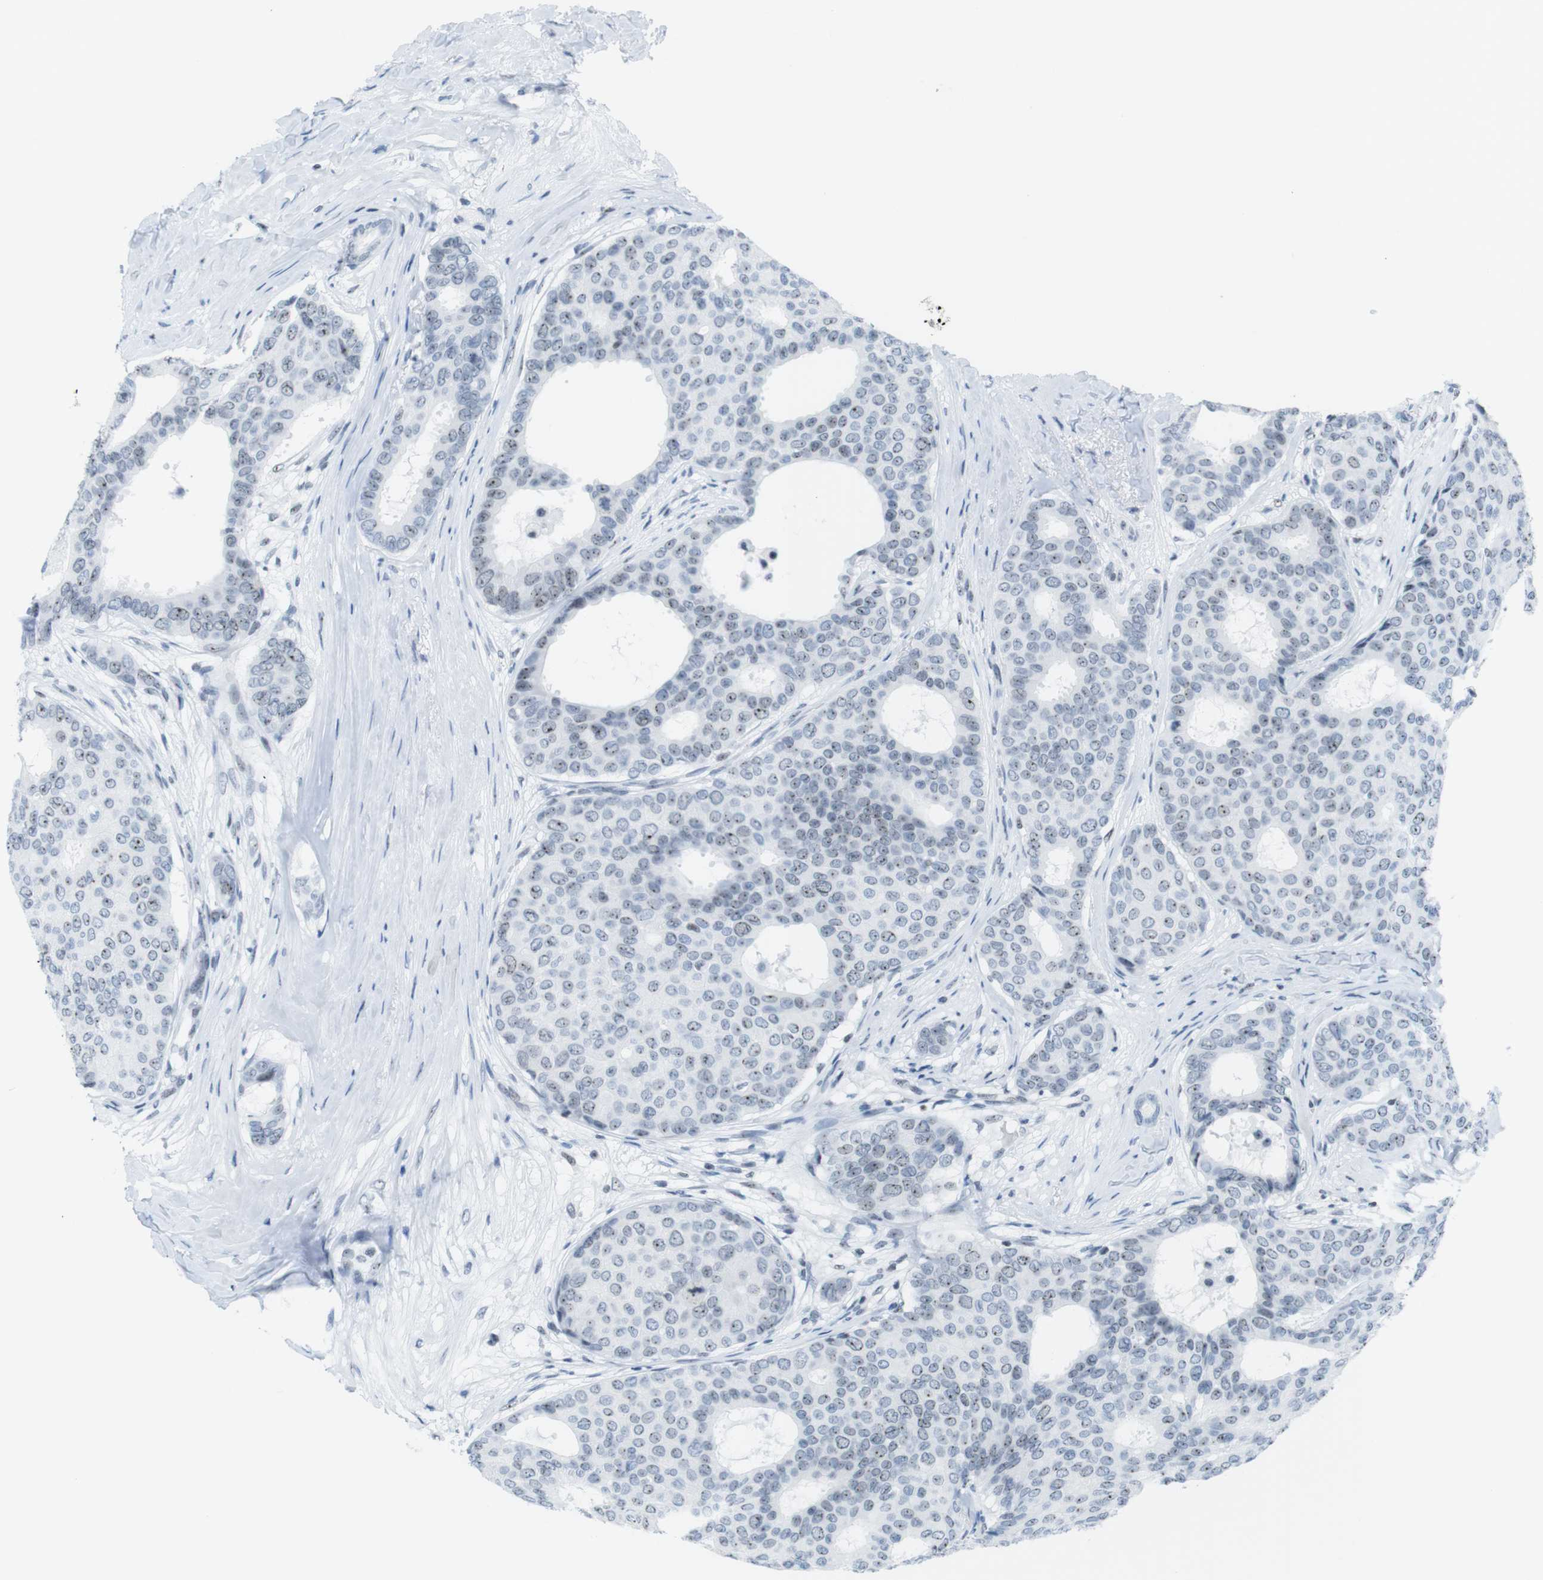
{"staining": {"intensity": "moderate", "quantity": "25%-75%", "location": "nuclear"}, "tissue": "breast cancer", "cell_type": "Tumor cells", "image_type": "cancer", "snomed": [{"axis": "morphology", "description": "Duct carcinoma"}, {"axis": "topography", "description": "Breast"}], "caption": "Immunohistochemical staining of breast infiltrating ductal carcinoma displays moderate nuclear protein staining in about 25%-75% of tumor cells.", "gene": "NIFK", "patient": {"sex": "female", "age": 75}}